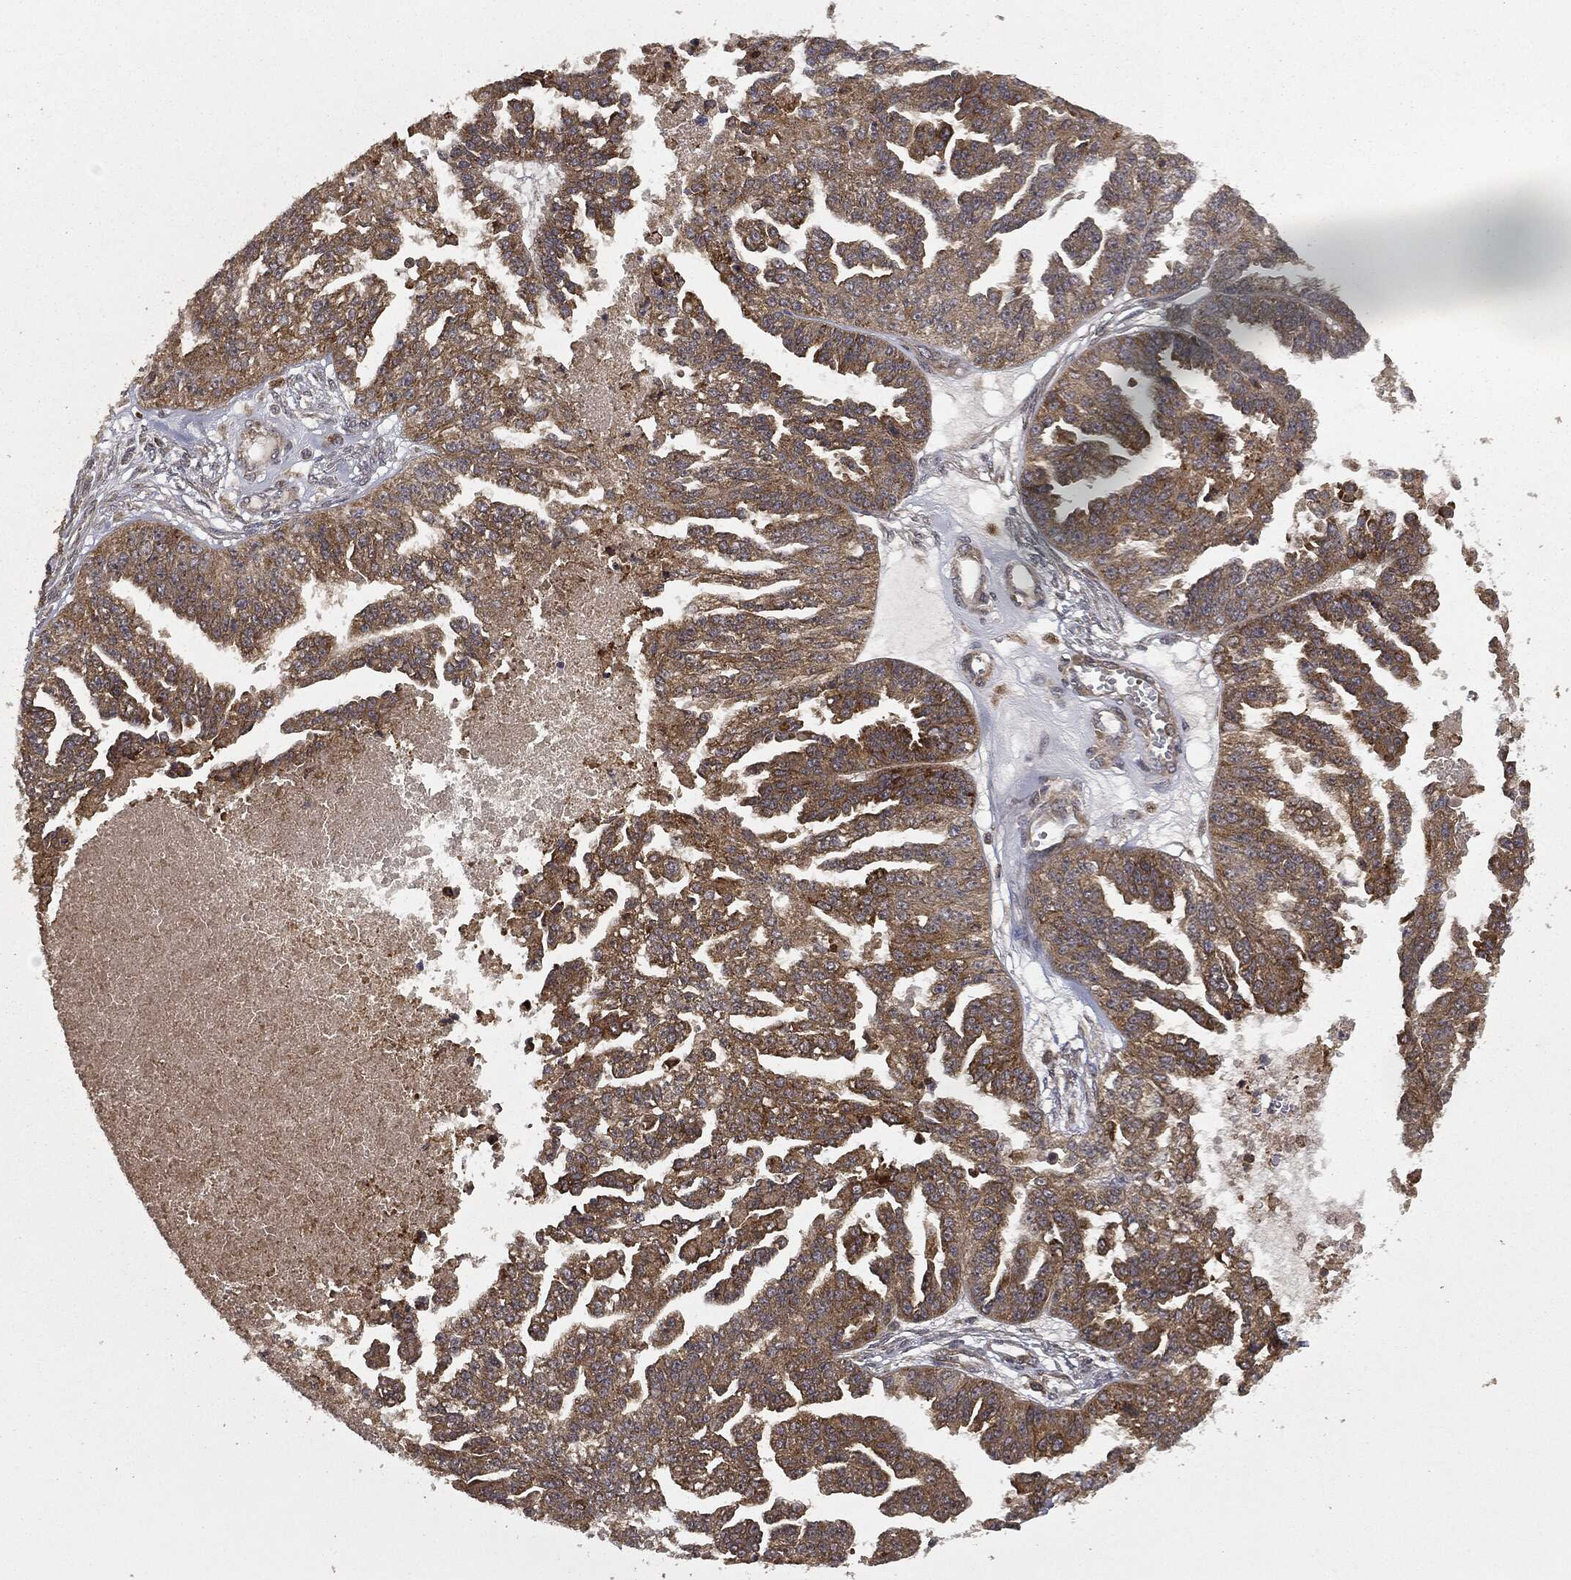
{"staining": {"intensity": "strong", "quantity": "25%-75%", "location": "cytoplasmic/membranous"}, "tissue": "ovarian cancer", "cell_type": "Tumor cells", "image_type": "cancer", "snomed": [{"axis": "morphology", "description": "Cystadenocarcinoma, serous, NOS"}, {"axis": "topography", "description": "Ovary"}], "caption": "Tumor cells display high levels of strong cytoplasmic/membranous staining in about 25%-75% of cells in human ovarian serous cystadenocarcinoma. Using DAB (3,3'-diaminobenzidine) (brown) and hematoxylin (blue) stains, captured at high magnification using brightfield microscopy.", "gene": "MIER2", "patient": {"sex": "female", "age": 58}}